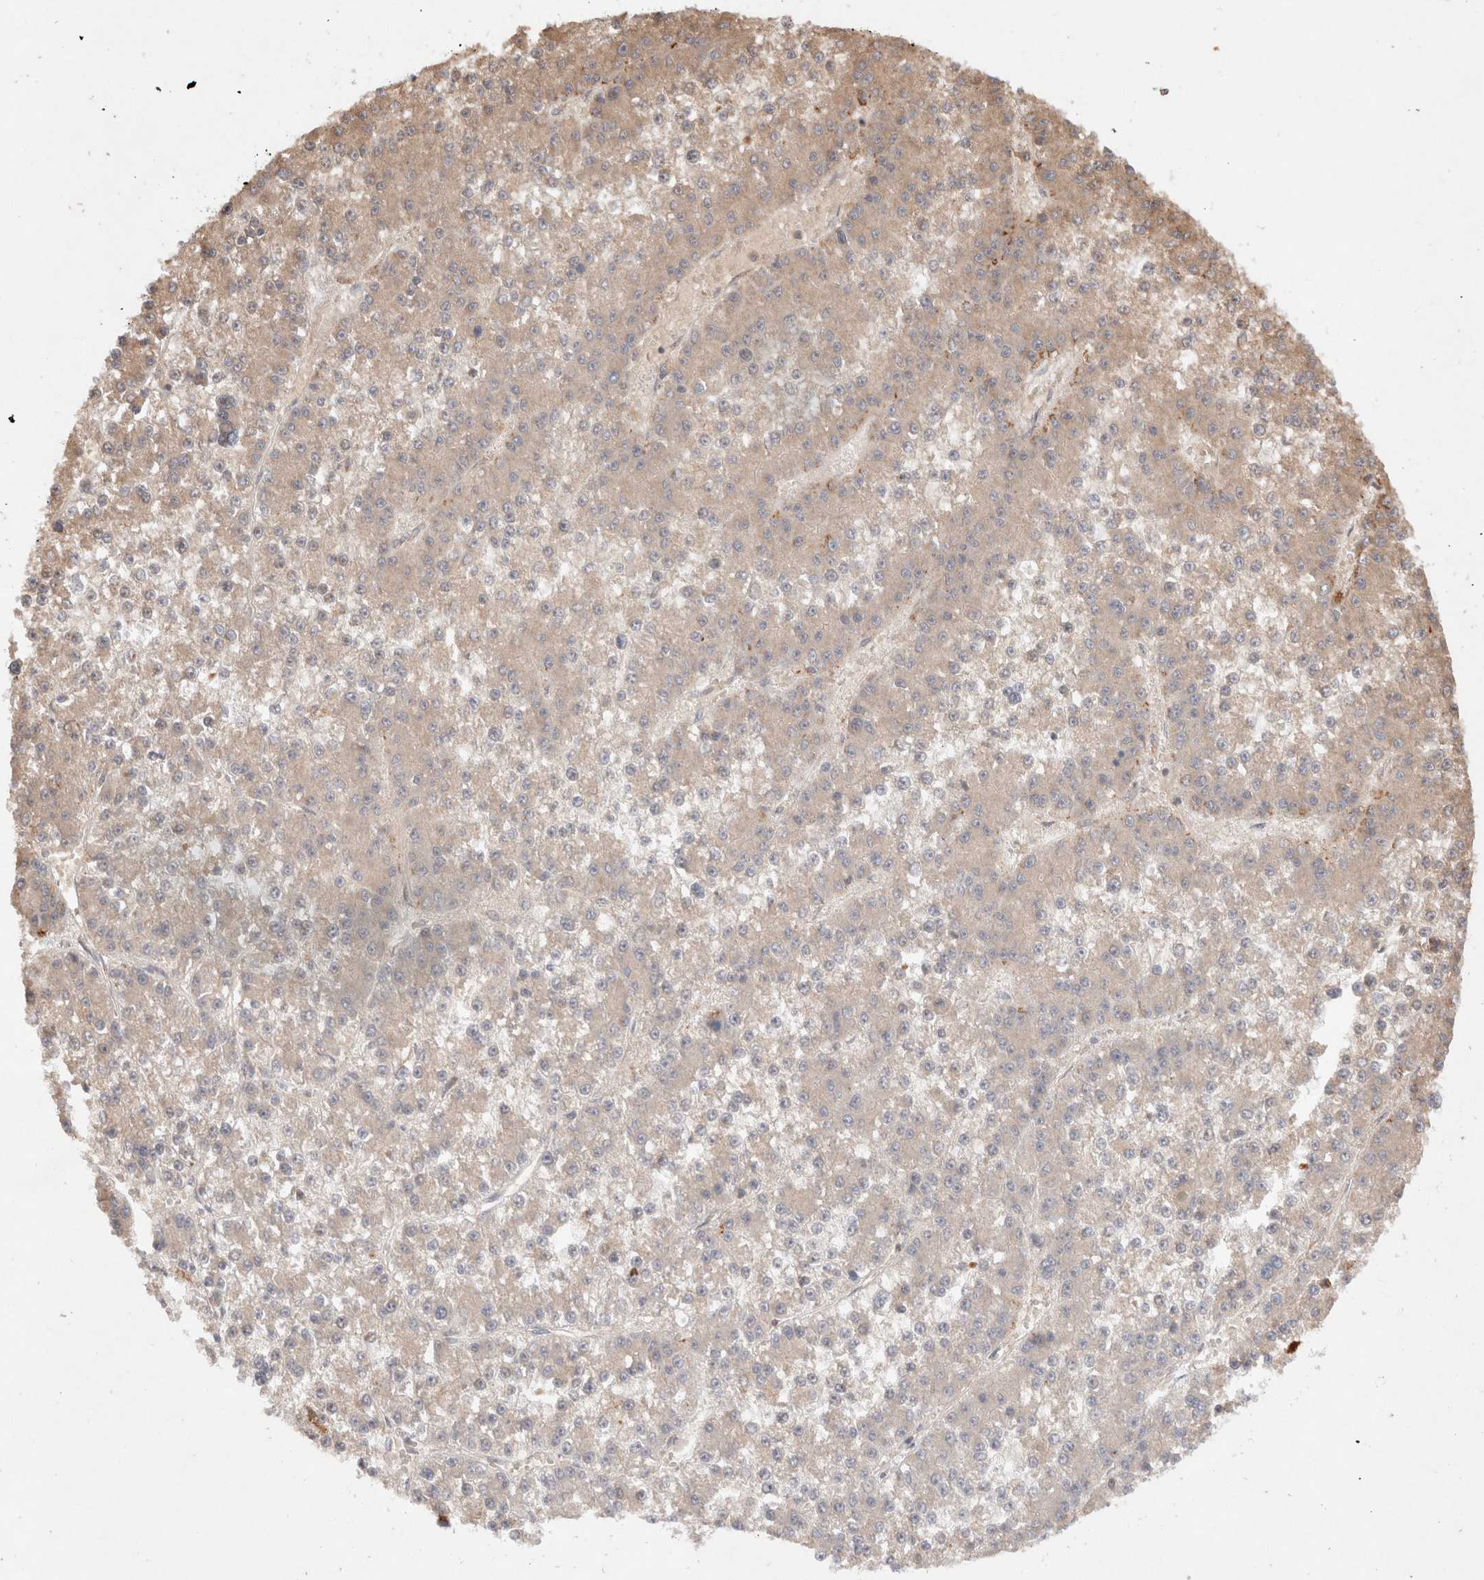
{"staining": {"intensity": "weak", "quantity": ">75%", "location": "cytoplasmic/membranous"}, "tissue": "liver cancer", "cell_type": "Tumor cells", "image_type": "cancer", "snomed": [{"axis": "morphology", "description": "Carcinoma, Hepatocellular, NOS"}, {"axis": "topography", "description": "Liver"}], "caption": "This is an image of immunohistochemistry staining of liver cancer (hepatocellular carcinoma), which shows weak expression in the cytoplasmic/membranous of tumor cells.", "gene": "KLHL20", "patient": {"sex": "female", "age": 73}}